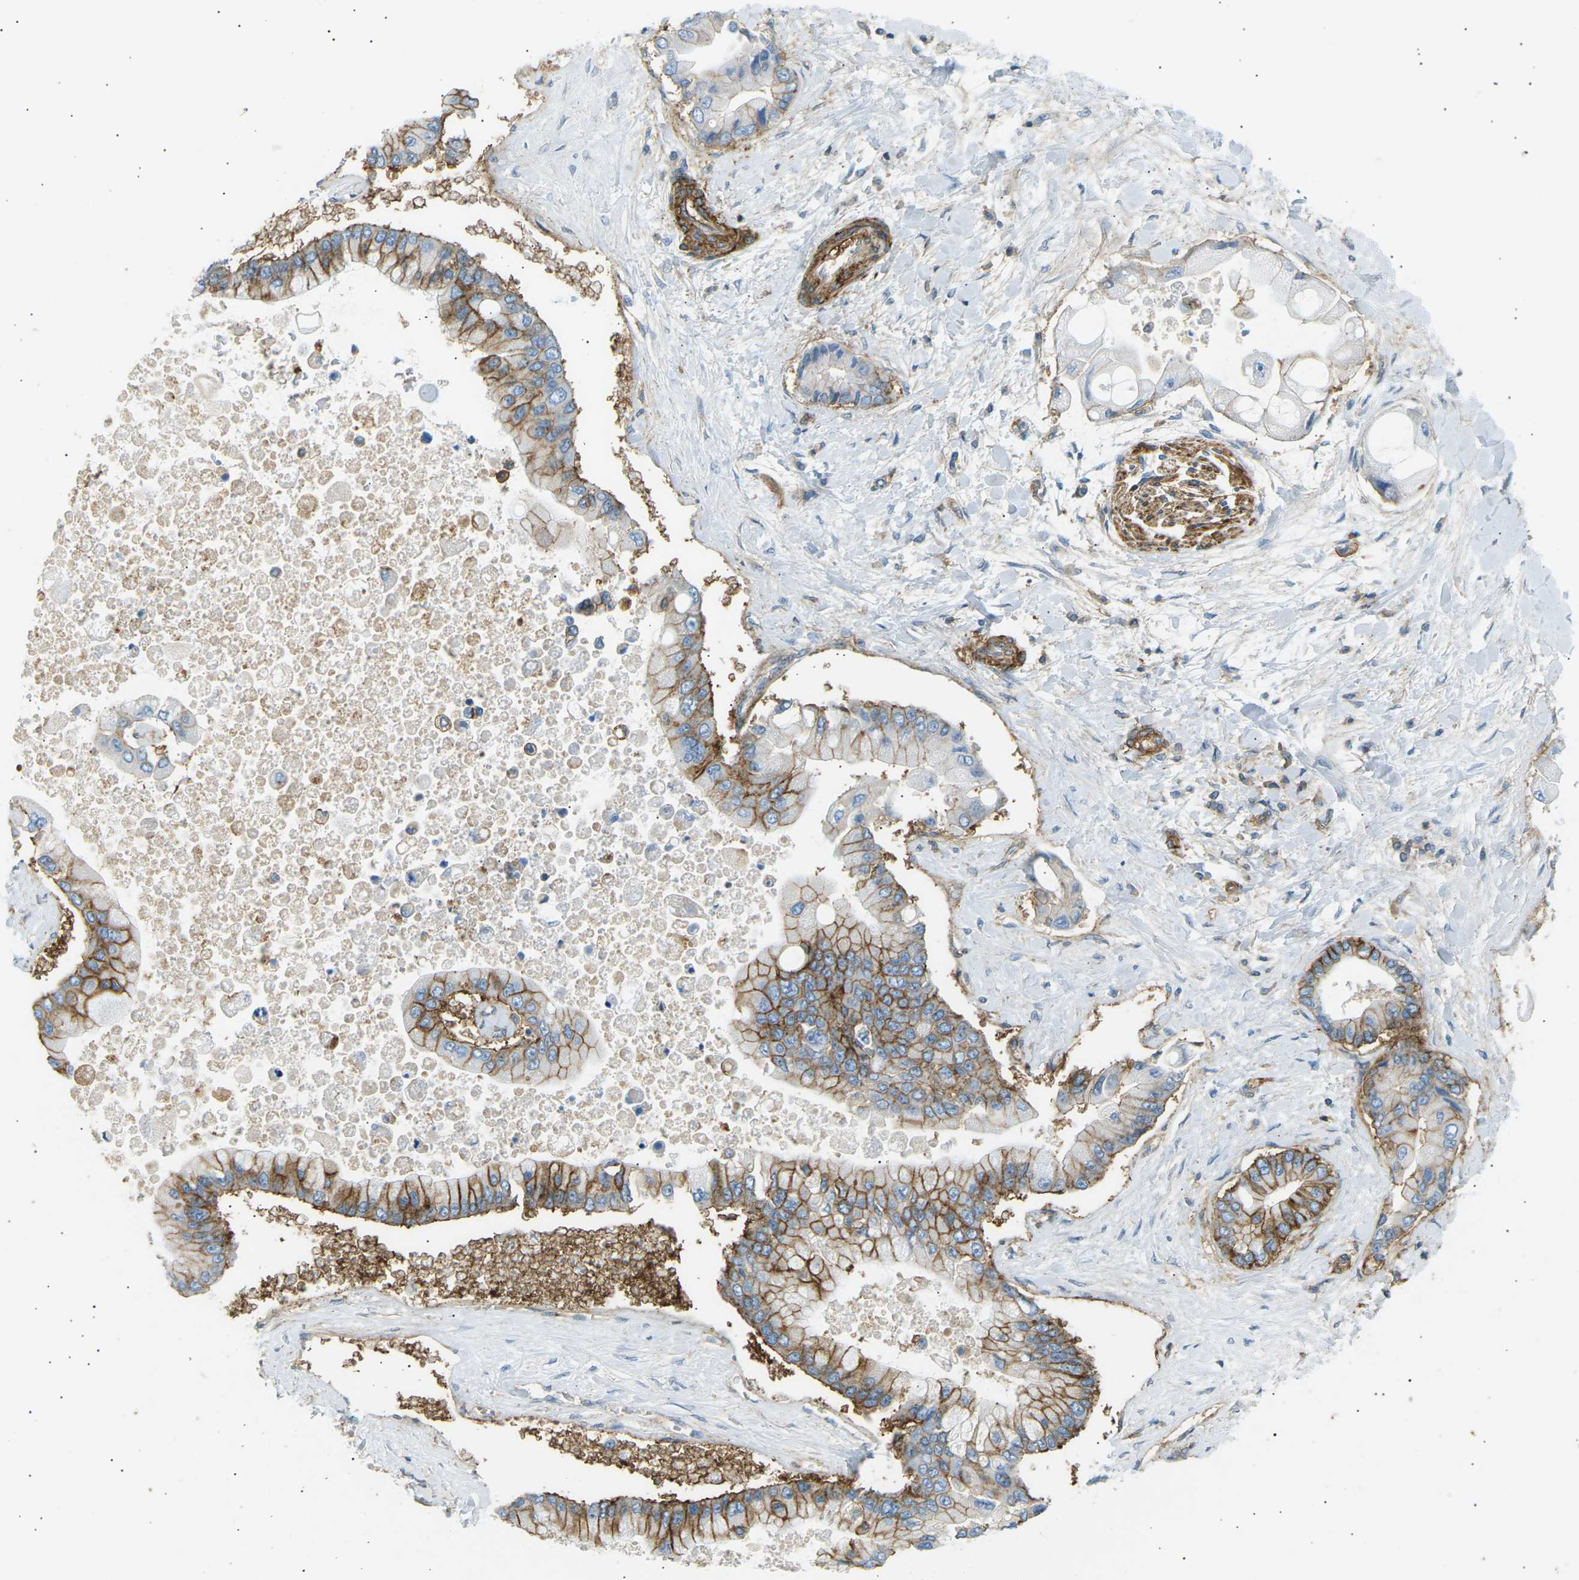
{"staining": {"intensity": "moderate", "quantity": "25%-75%", "location": "cytoplasmic/membranous"}, "tissue": "liver cancer", "cell_type": "Tumor cells", "image_type": "cancer", "snomed": [{"axis": "morphology", "description": "Cholangiocarcinoma"}, {"axis": "topography", "description": "Liver"}], "caption": "A brown stain highlights moderate cytoplasmic/membranous staining of a protein in cholangiocarcinoma (liver) tumor cells.", "gene": "ATP2B4", "patient": {"sex": "male", "age": 50}}